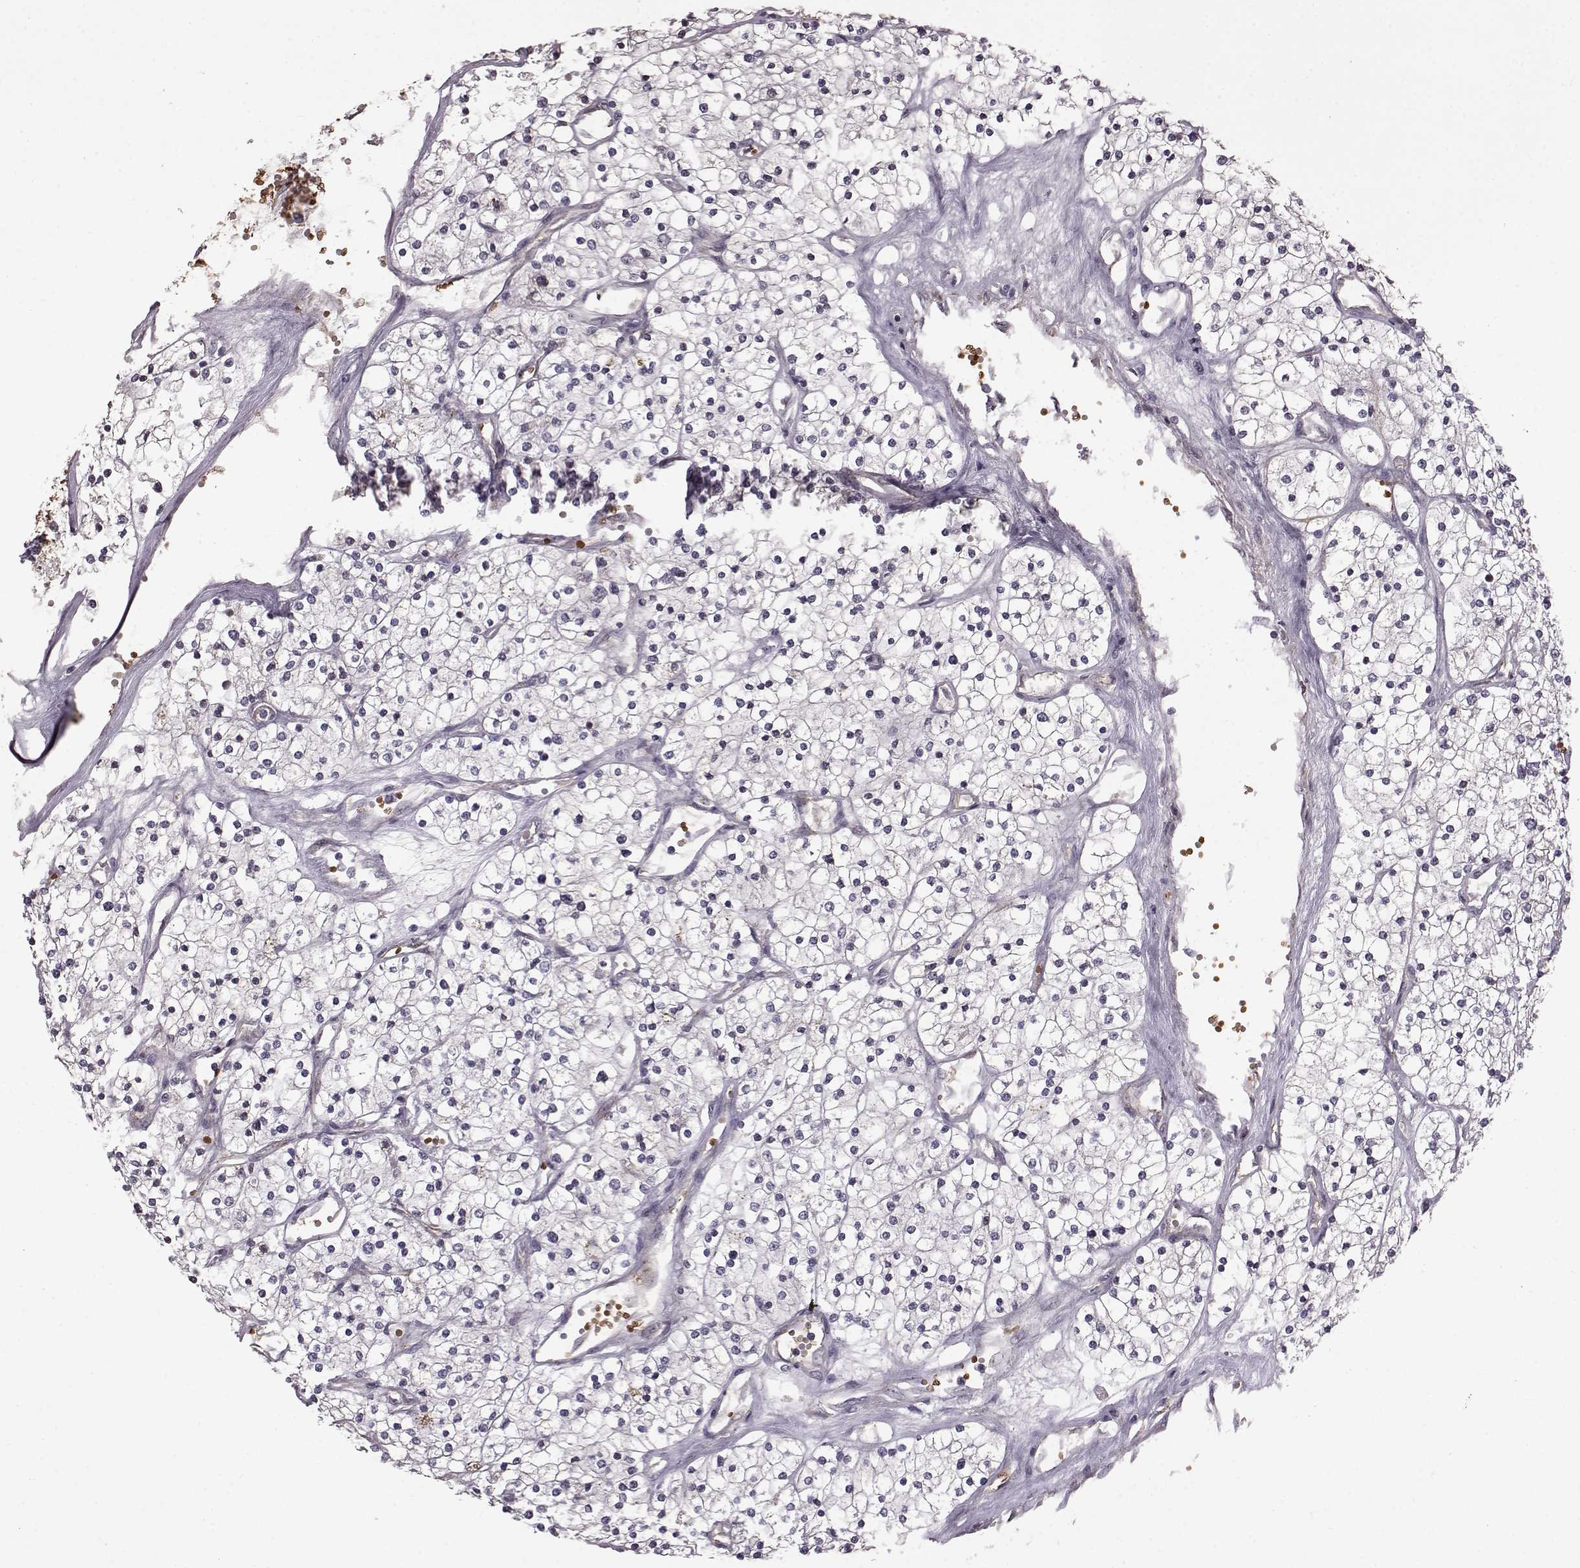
{"staining": {"intensity": "negative", "quantity": "none", "location": "none"}, "tissue": "renal cancer", "cell_type": "Tumor cells", "image_type": "cancer", "snomed": [{"axis": "morphology", "description": "Adenocarcinoma, NOS"}, {"axis": "topography", "description": "Kidney"}], "caption": "Tumor cells show no significant positivity in adenocarcinoma (renal).", "gene": "PROP1", "patient": {"sex": "male", "age": 80}}